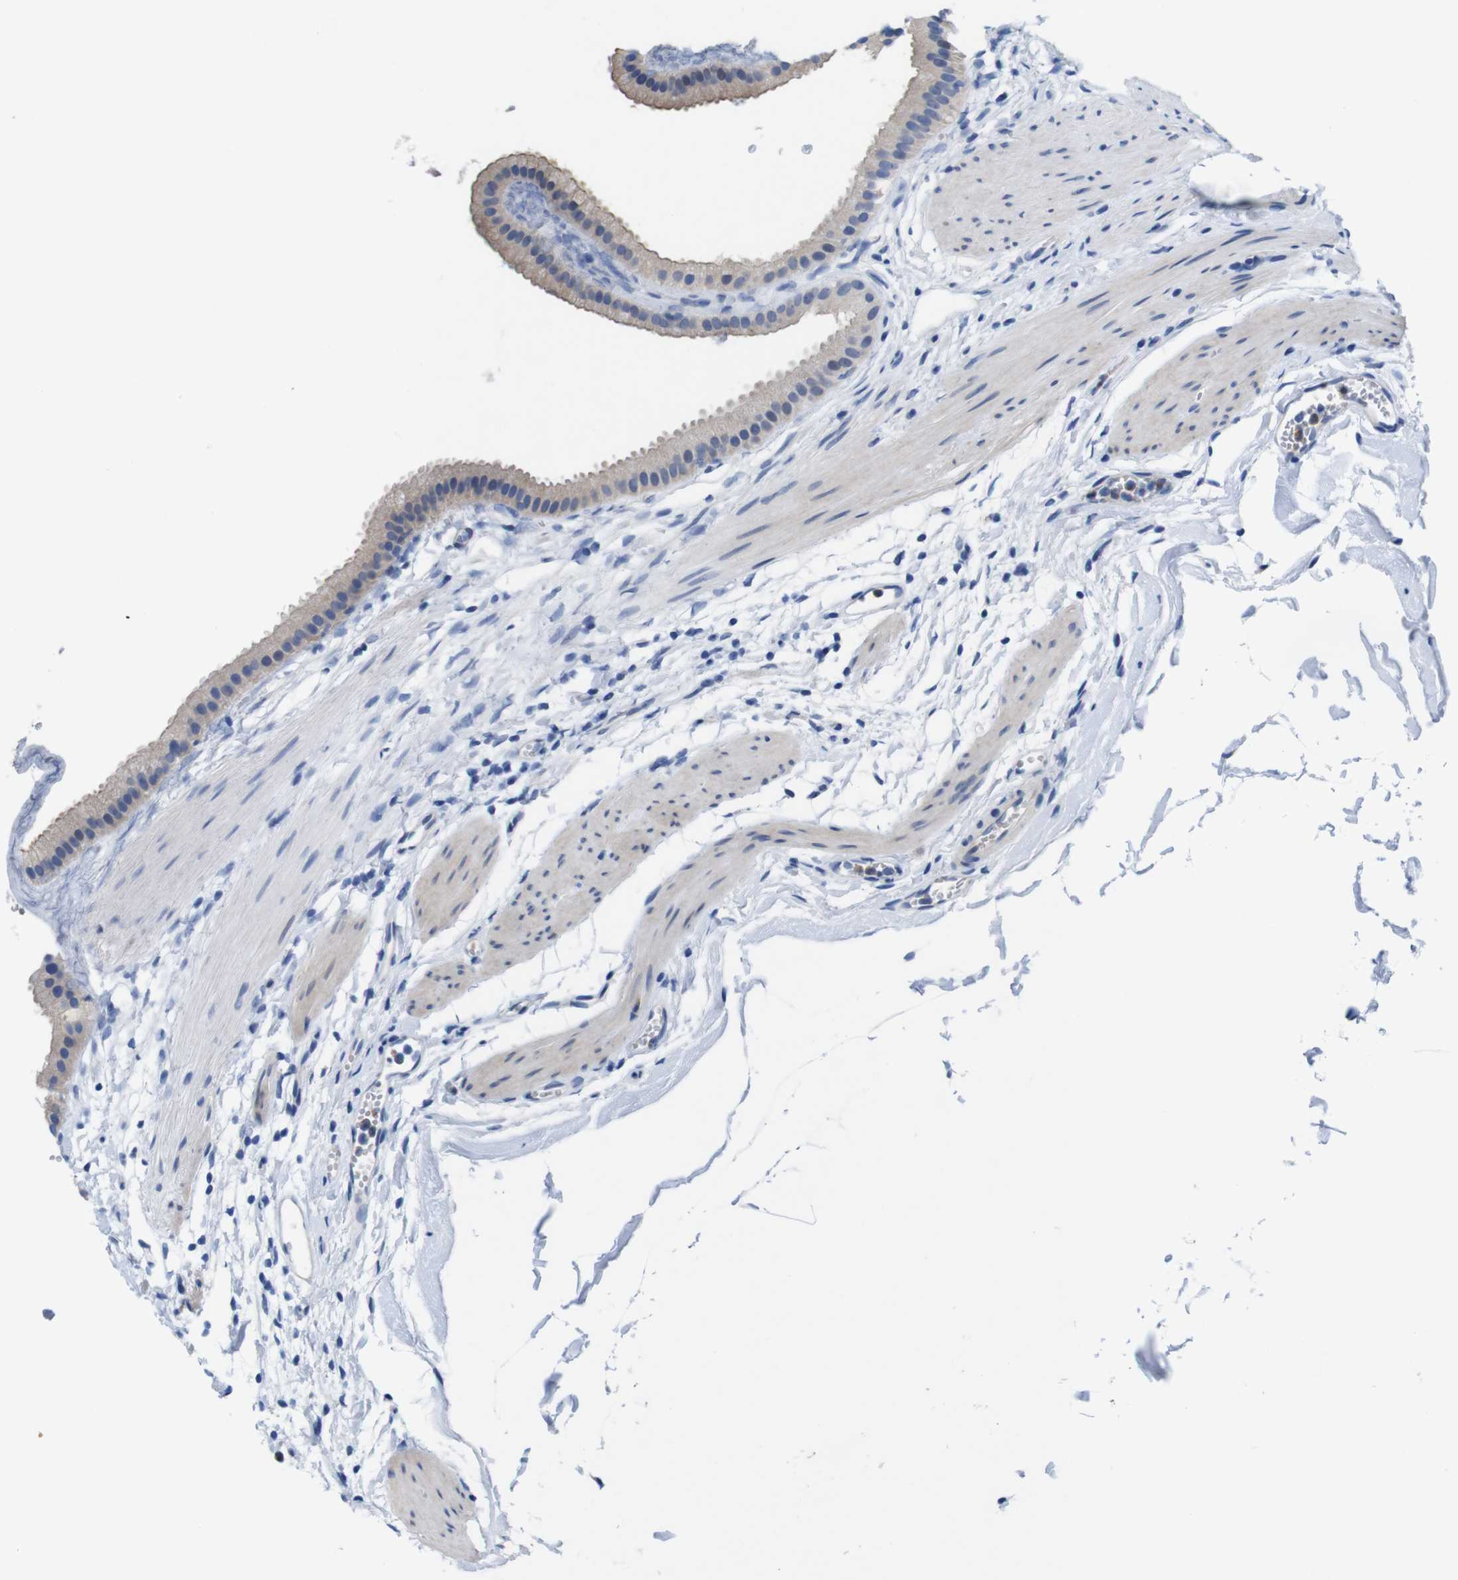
{"staining": {"intensity": "weak", "quantity": ">75%", "location": "cytoplasmic/membranous"}, "tissue": "gallbladder", "cell_type": "Glandular cells", "image_type": "normal", "snomed": [{"axis": "morphology", "description": "Normal tissue, NOS"}, {"axis": "topography", "description": "Gallbladder"}], "caption": "Weak cytoplasmic/membranous expression is identified in approximately >75% of glandular cells in benign gallbladder.", "gene": "C1RL", "patient": {"sex": "female", "age": 64}}